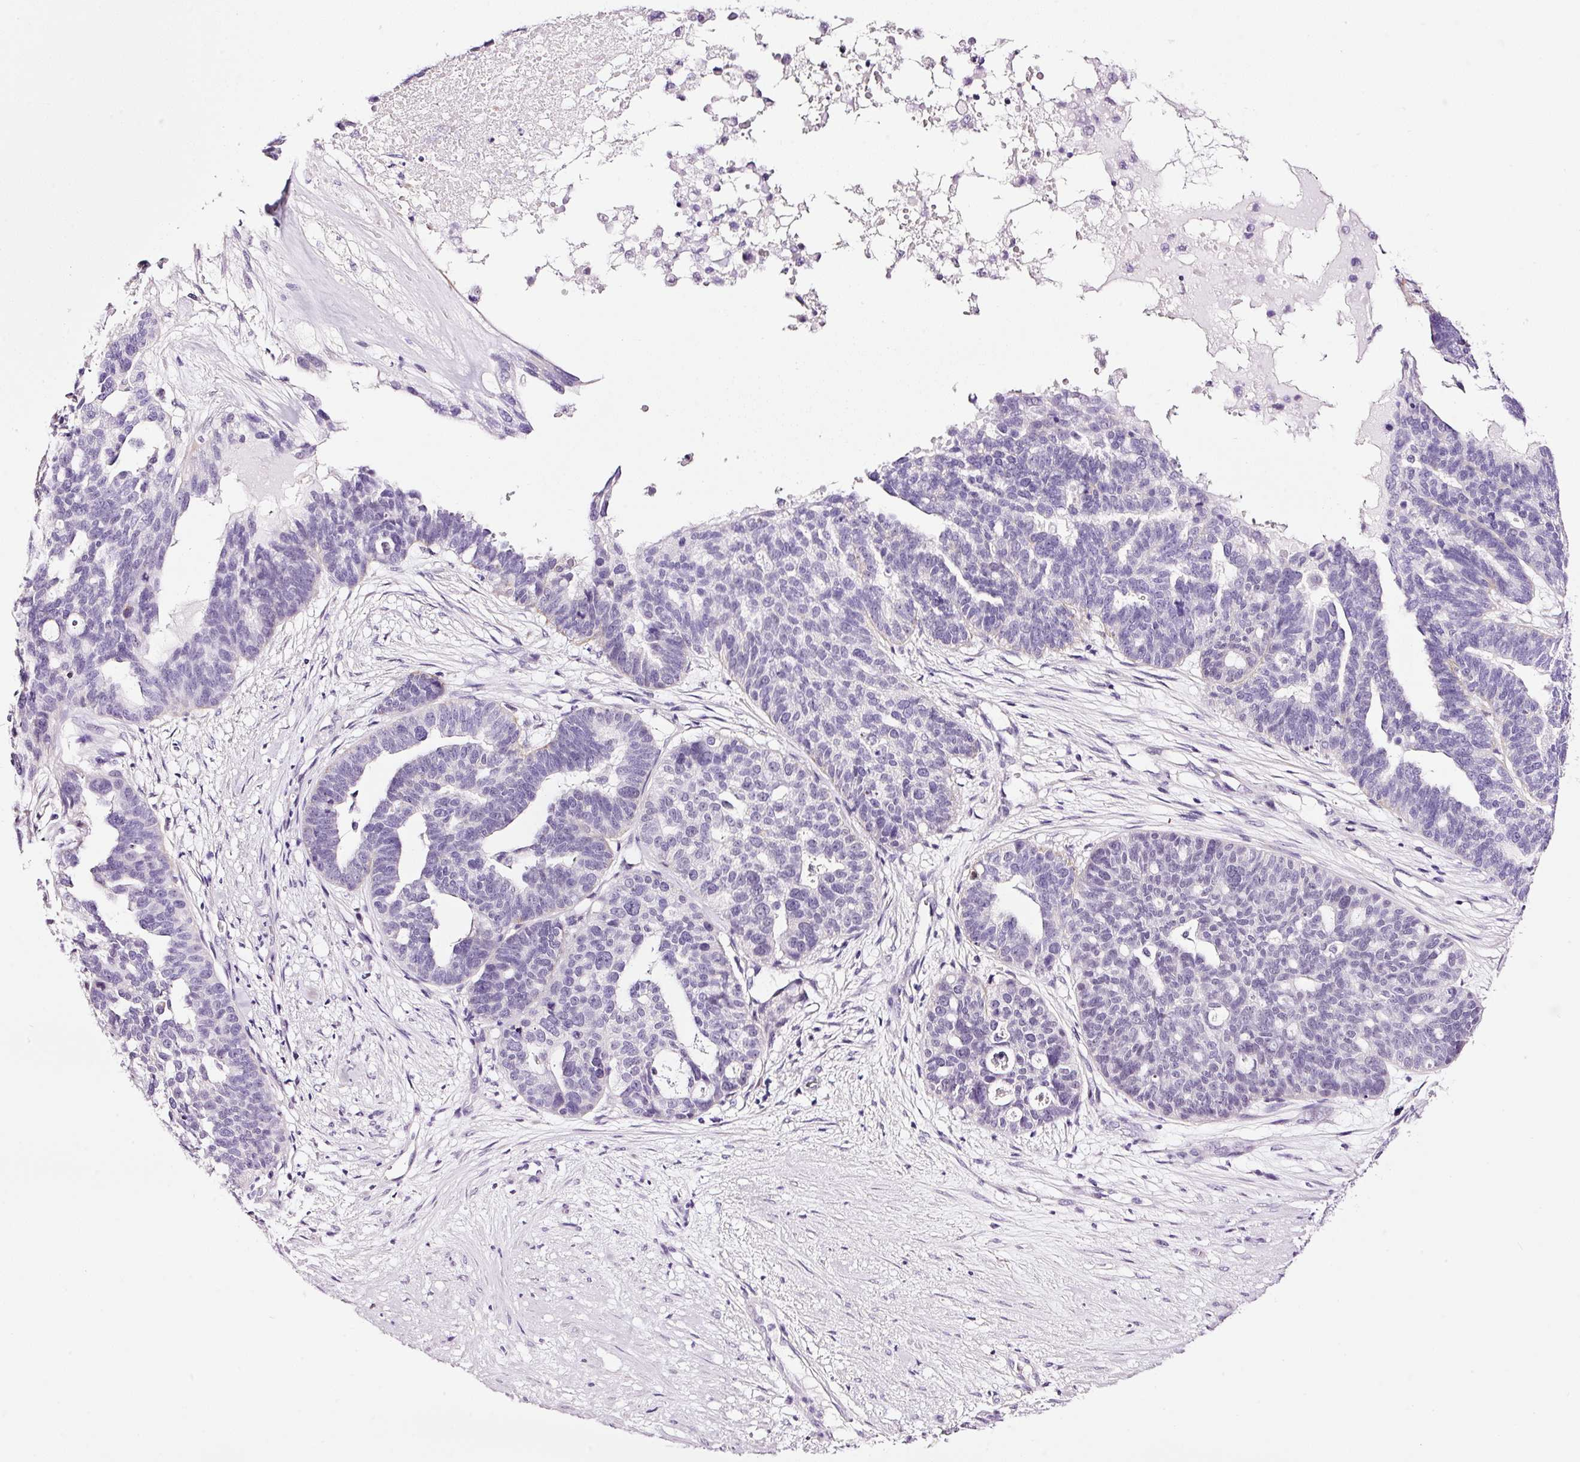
{"staining": {"intensity": "negative", "quantity": "none", "location": "none"}, "tissue": "ovarian cancer", "cell_type": "Tumor cells", "image_type": "cancer", "snomed": [{"axis": "morphology", "description": "Cystadenocarcinoma, serous, NOS"}, {"axis": "topography", "description": "Ovary"}], "caption": "Immunohistochemical staining of human serous cystadenocarcinoma (ovarian) demonstrates no significant expression in tumor cells.", "gene": "RTF2", "patient": {"sex": "female", "age": 59}}